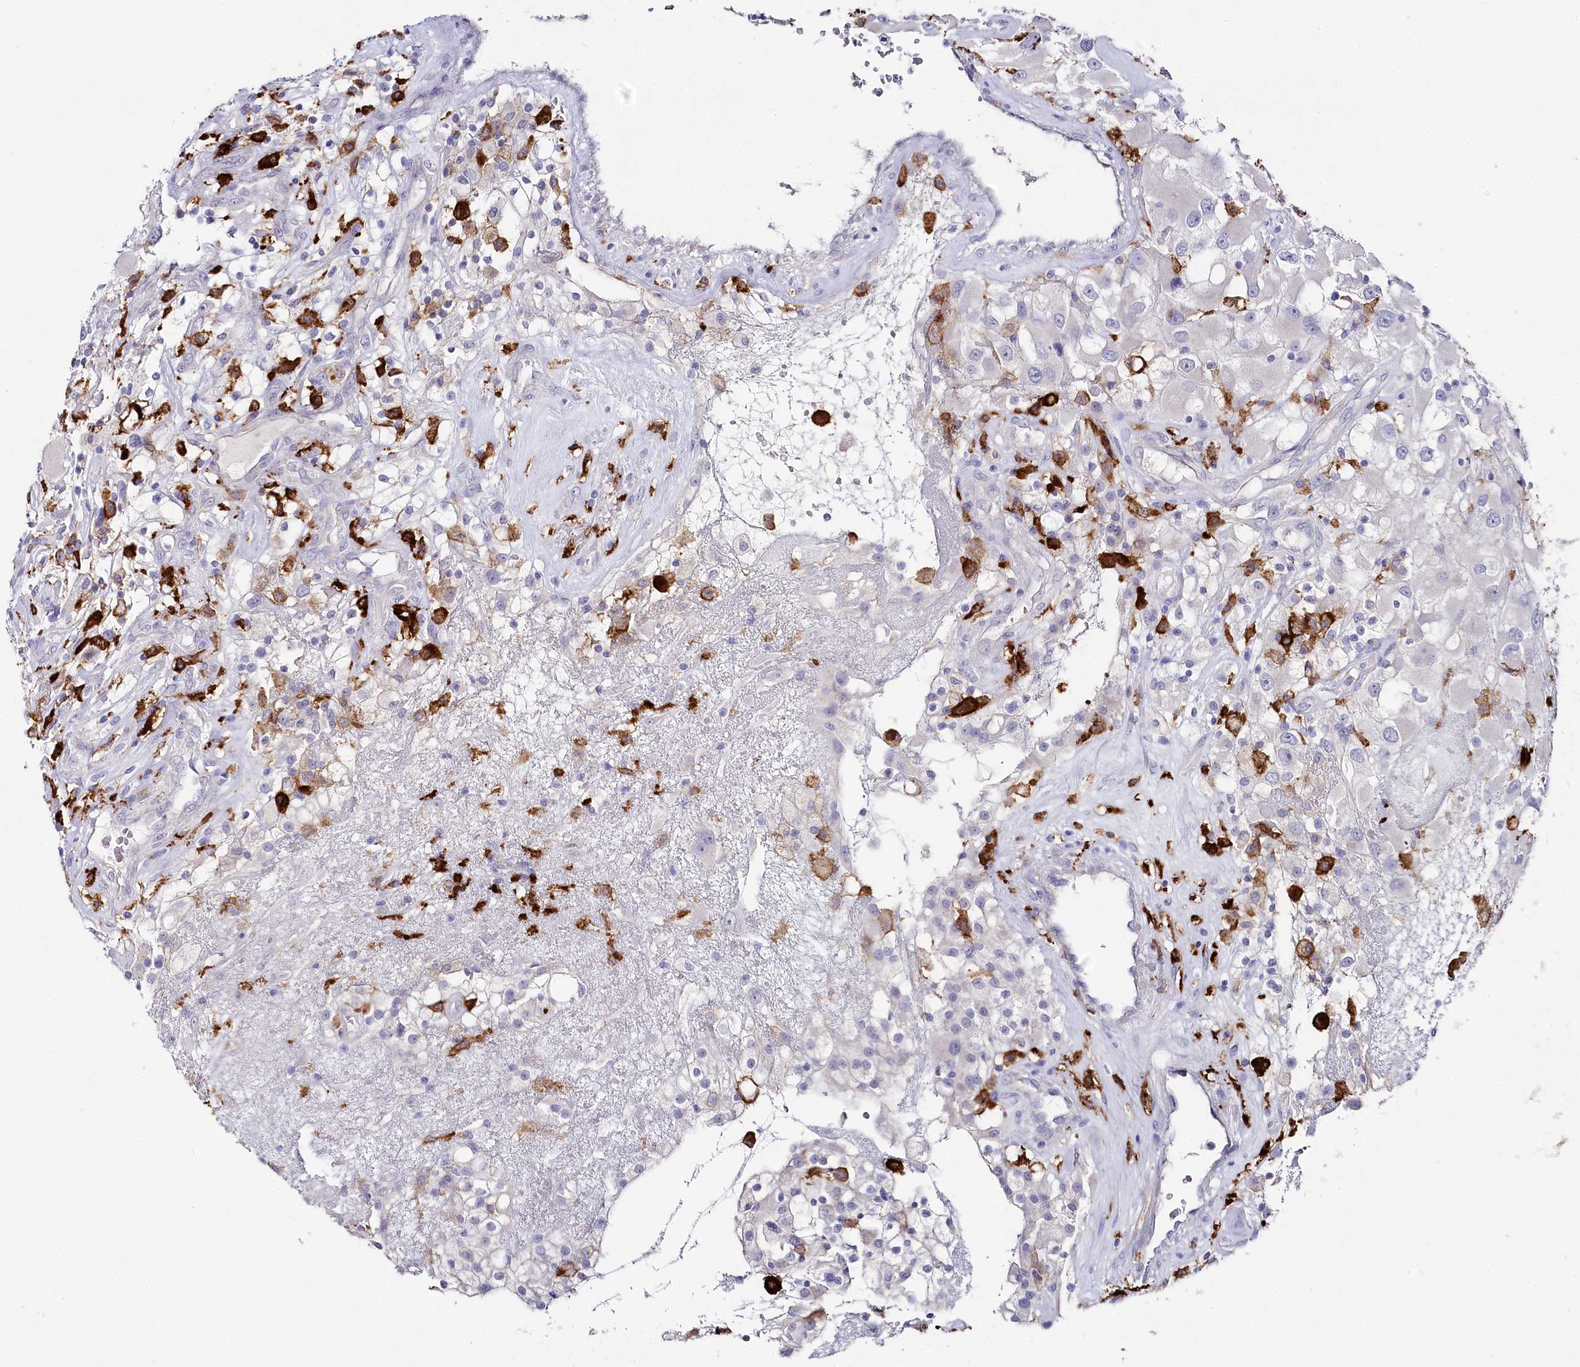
{"staining": {"intensity": "negative", "quantity": "none", "location": "none"}, "tissue": "renal cancer", "cell_type": "Tumor cells", "image_type": "cancer", "snomed": [{"axis": "morphology", "description": "Adenocarcinoma, NOS"}, {"axis": "topography", "description": "Kidney"}], "caption": "High power microscopy histopathology image of an immunohistochemistry (IHC) histopathology image of renal cancer, revealing no significant staining in tumor cells. (DAB (3,3'-diaminobenzidine) immunohistochemistry (IHC) with hematoxylin counter stain).", "gene": "CLEC4M", "patient": {"sex": "female", "age": 52}}